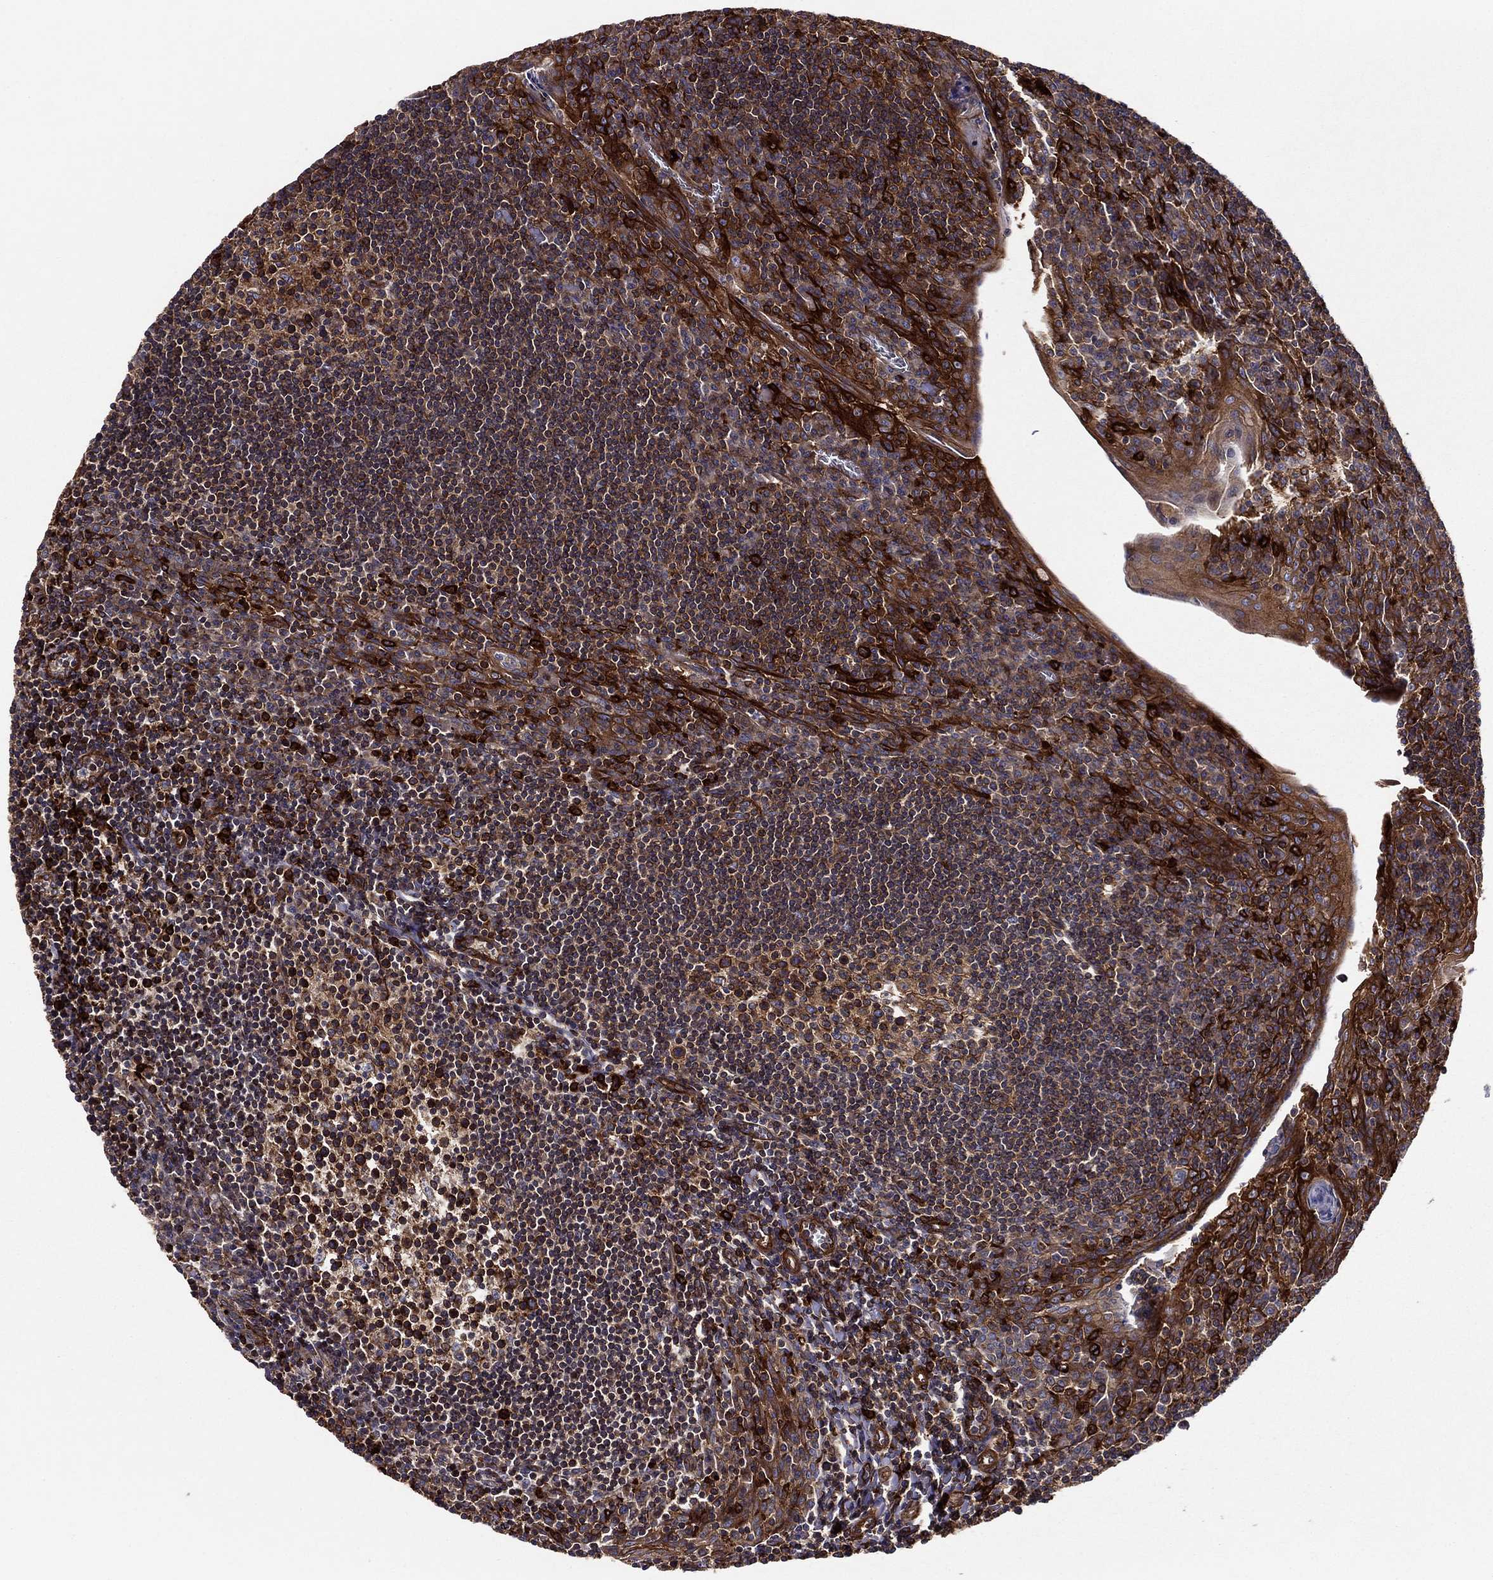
{"staining": {"intensity": "moderate", "quantity": "25%-75%", "location": "cytoplasmic/membranous"}, "tissue": "tonsil", "cell_type": "Germinal center cells", "image_type": "normal", "snomed": [{"axis": "morphology", "description": "Normal tissue, NOS"}, {"axis": "topography", "description": "Tonsil"}], "caption": "High-power microscopy captured an immunohistochemistry micrograph of normal tonsil, revealing moderate cytoplasmic/membranous staining in approximately 25%-75% of germinal center cells.", "gene": "EHBP1L1", "patient": {"sex": "female", "age": 12}}